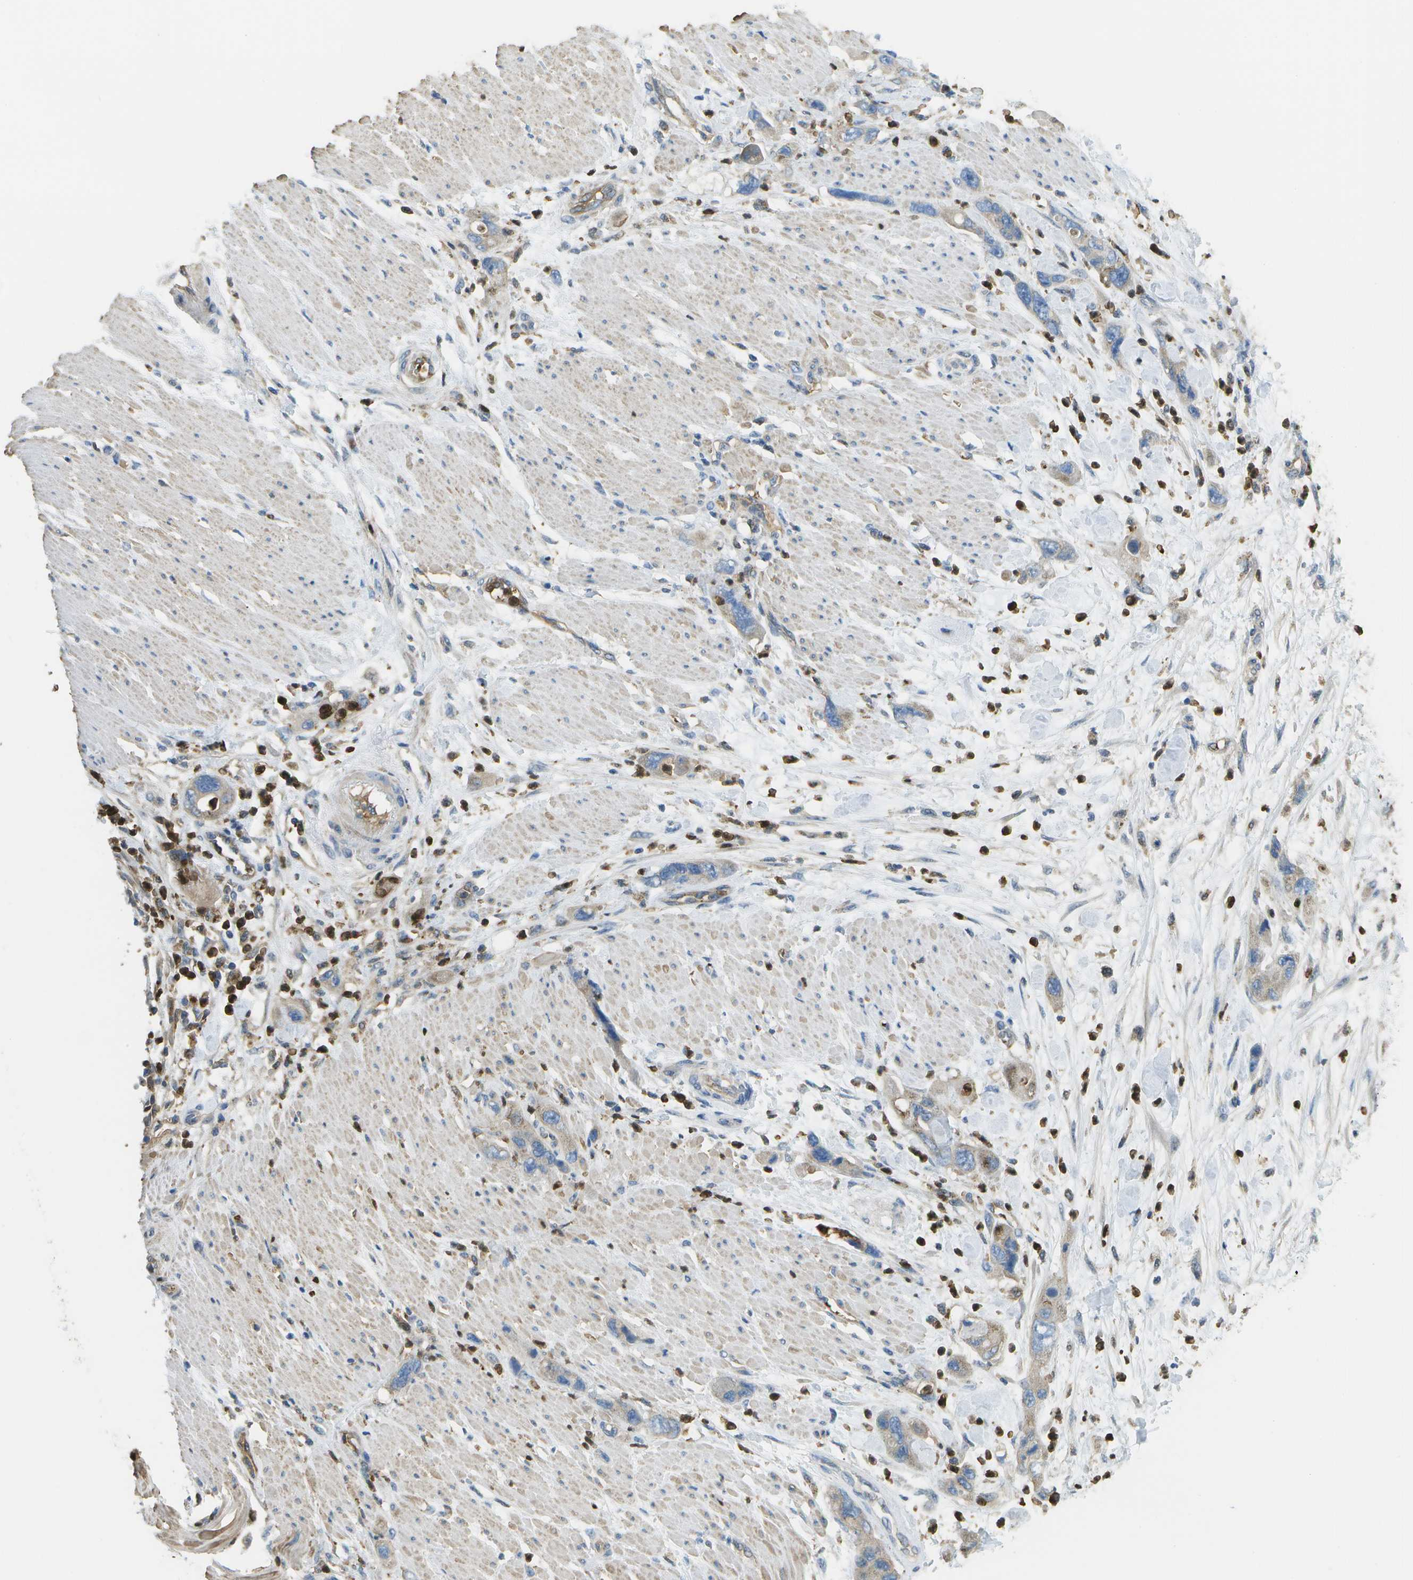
{"staining": {"intensity": "weak", "quantity": ">75%", "location": "cytoplasmic/membranous"}, "tissue": "pancreatic cancer", "cell_type": "Tumor cells", "image_type": "cancer", "snomed": [{"axis": "morphology", "description": "Normal tissue, NOS"}, {"axis": "morphology", "description": "Adenocarcinoma, NOS"}, {"axis": "topography", "description": "Pancreas"}], "caption": "Pancreatic cancer (adenocarcinoma) stained with immunohistochemistry (IHC) reveals weak cytoplasmic/membranous expression in approximately >75% of tumor cells.", "gene": "CACHD1", "patient": {"sex": "female", "age": 71}}